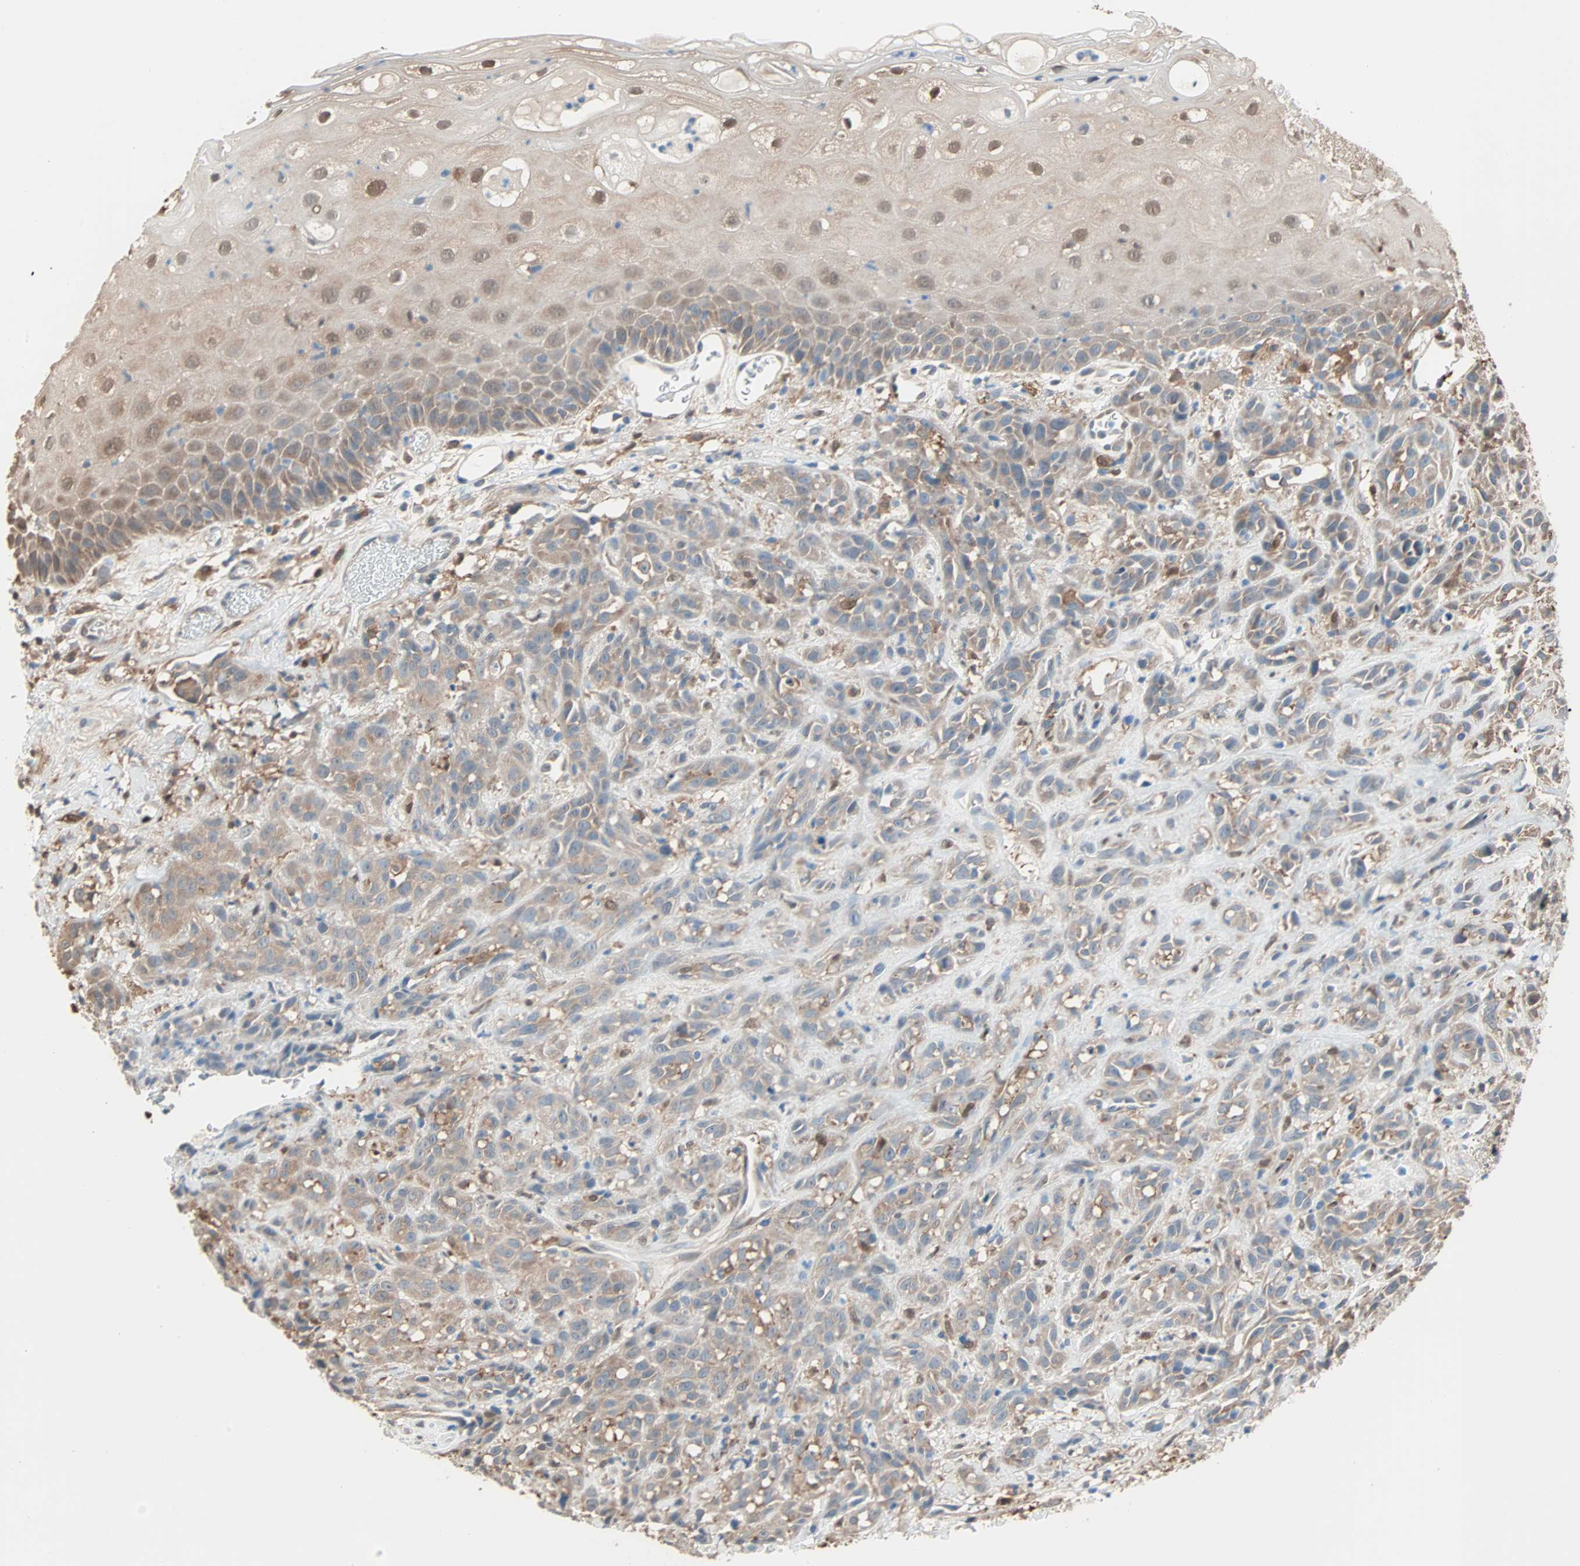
{"staining": {"intensity": "moderate", "quantity": ">75%", "location": "cytoplasmic/membranous"}, "tissue": "head and neck cancer", "cell_type": "Tumor cells", "image_type": "cancer", "snomed": [{"axis": "morphology", "description": "Normal tissue, NOS"}, {"axis": "morphology", "description": "Squamous cell carcinoma, NOS"}, {"axis": "topography", "description": "Cartilage tissue"}, {"axis": "topography", "description": "Head-Neck"}], "caption": "This micrograph displays head and neck cancer (squamous cell carcinoma) stained with IHC to label a protein in brown. The cytoplasmic/membranous of tumor cells show moderate positivity for the protein. Nuclei are counter-stained blue.", "gene": "PRDX1", "patient": {"sex": "male", "age": 62}}